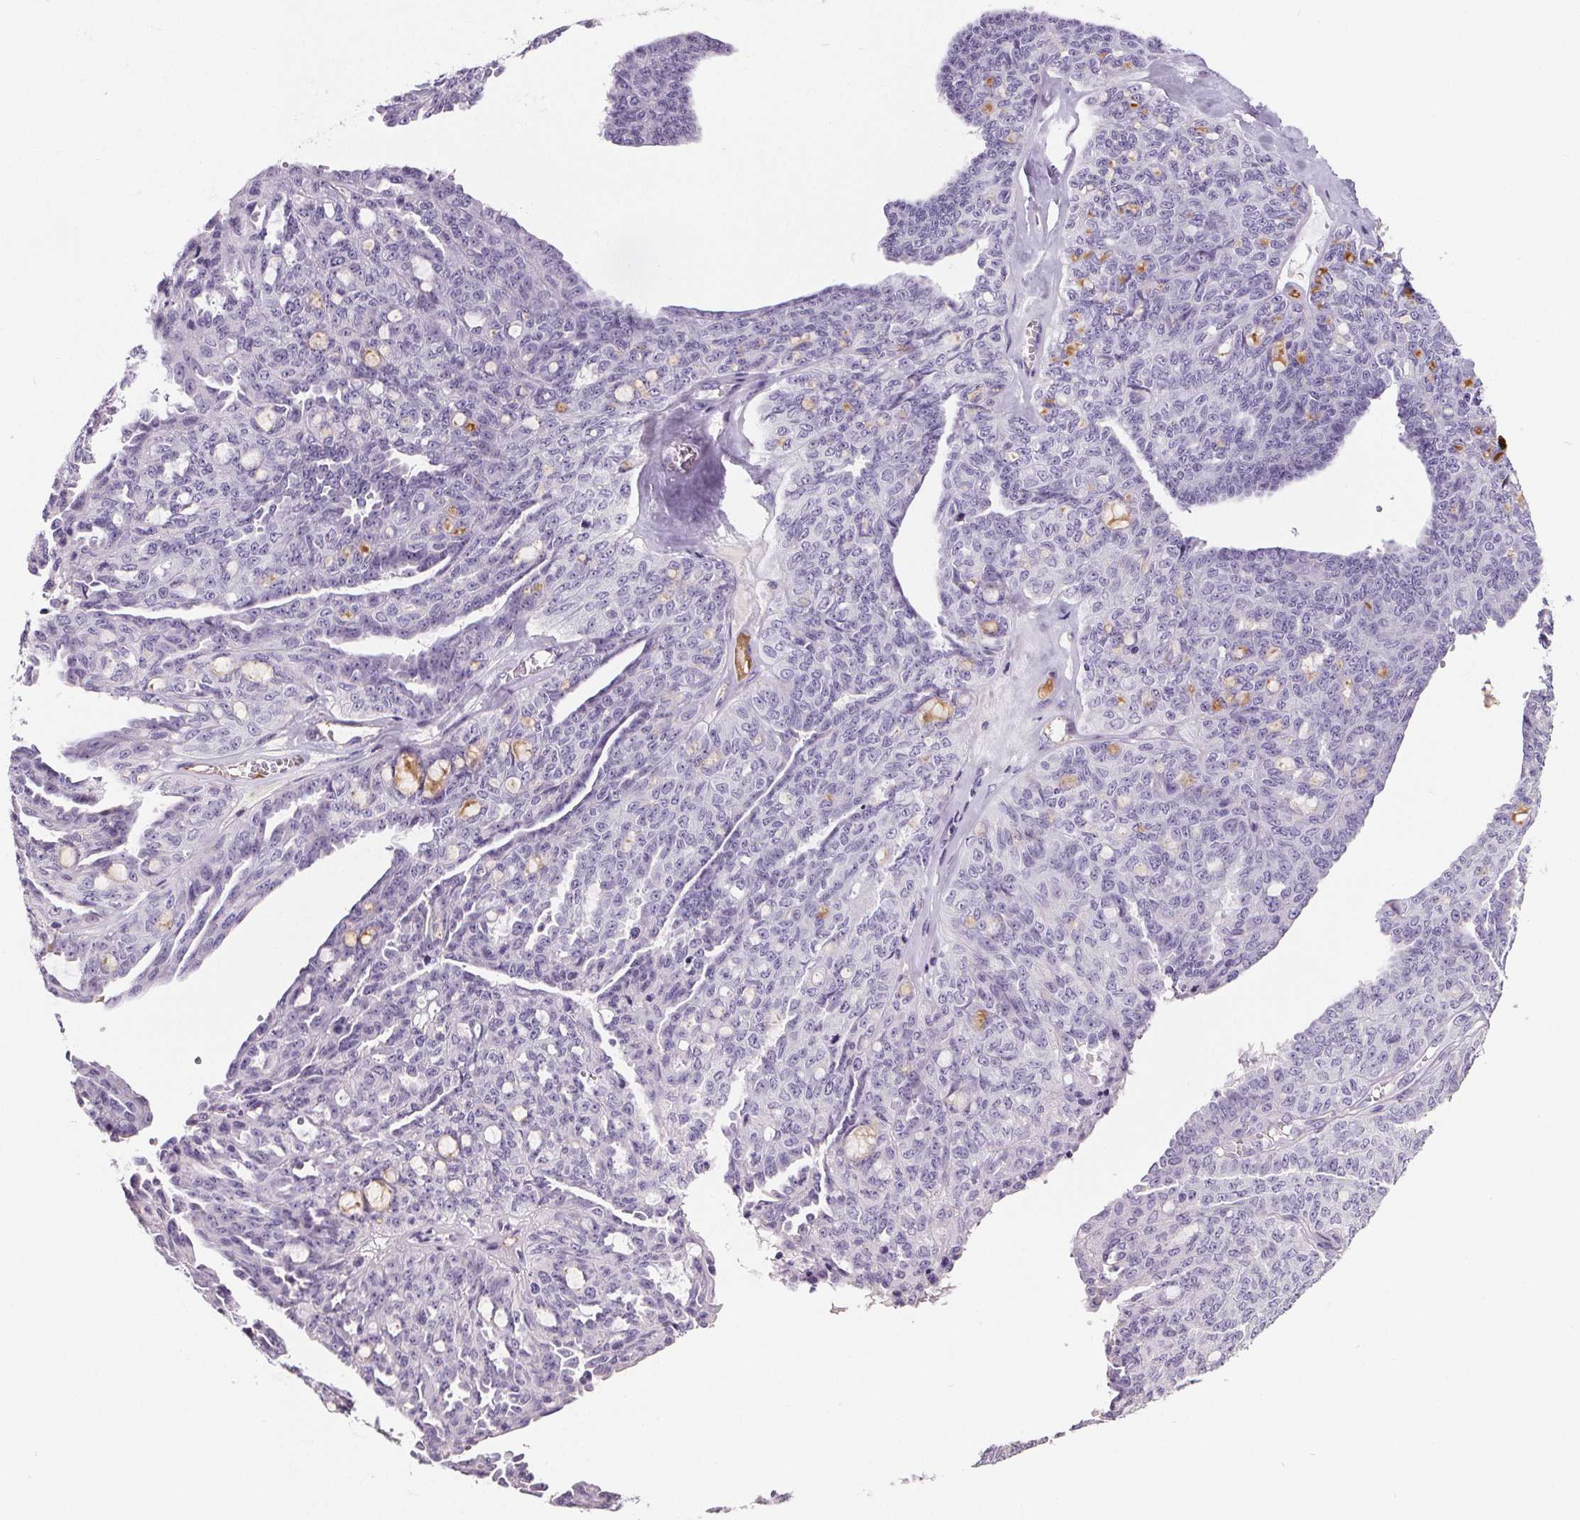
{"staining": {"intensity": "negative", "quantity": "none", "location": "none"}, "tissue": "ovarian cancer", "cell_type": "Tumor cells", "image_type": "cancer", "snomed": [{"axis": "morphology", "description": "Cystadenocarcinoma, serous, NOS"}, {"axis": "topography", "description": "Ovary"}], "caption": "DAB (3,3'-diaminobenzidine) immunohistochemical staining of serous cystadenocarcinoma (ovarian) shows no significant positivity in tumor cells.", "gene": "CD5L", "patient": {"sex": "female", "age": 71}}